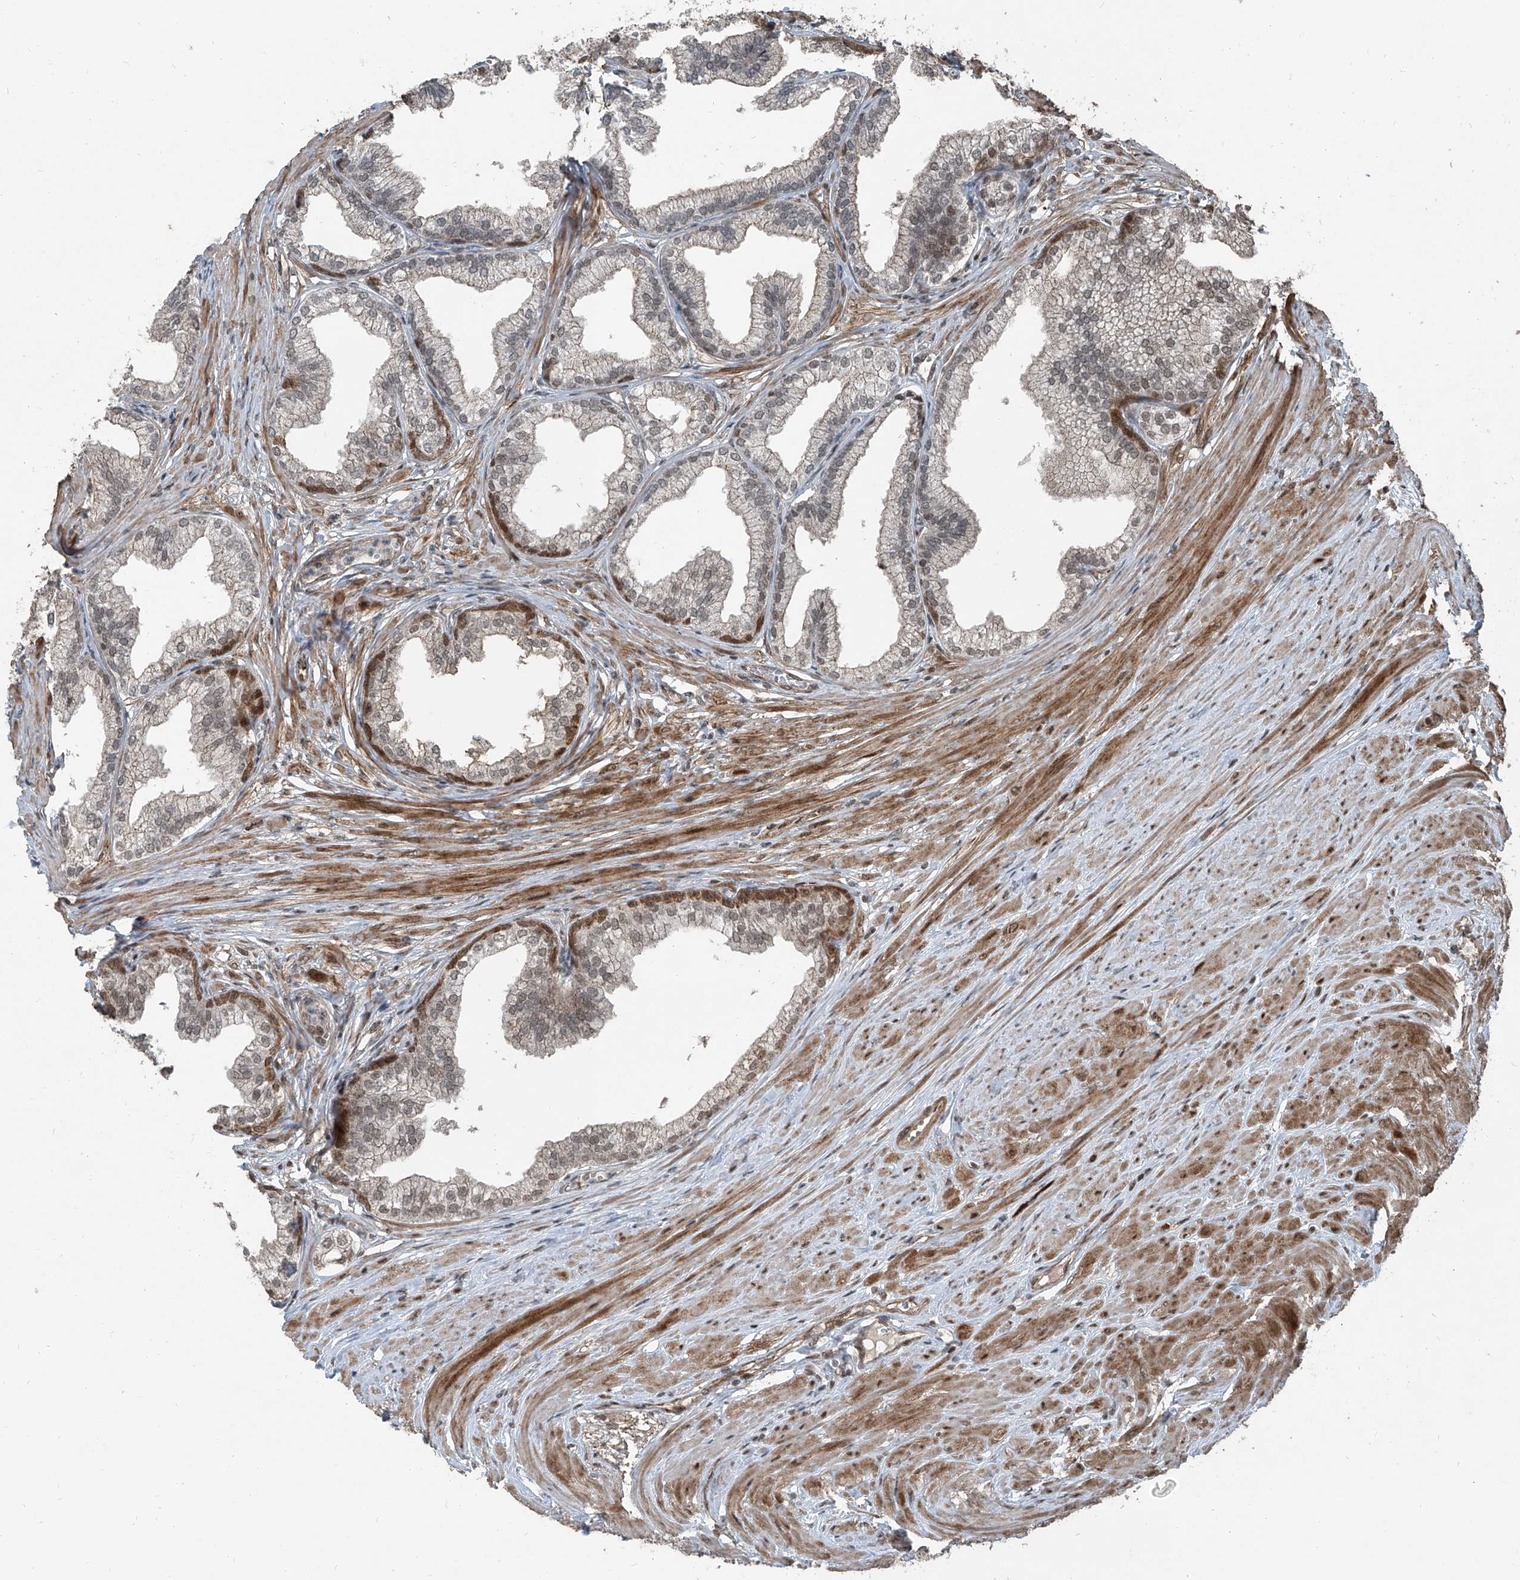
{"staining": {"intensity": "moderate", "quantity": "<25%", "location": "cytoplasmic/membranous,nuclear"}, "tissue": "prostate", "cell_type": "Glandular cells", "image_type": "normal", "snomed": [{"axis": "morphology", "description": "Normal tissue, NOS"}, {"axis": "morphology", "description": "Urothelial carcinoma, Low grade"}, {"axis": "topography", "description": "Urinary bladder"}, {"axis": "topography", "description": "Prostate"}], "caption": "A micrograph showing moderate cytoplasmic/membranous,nuclear expression in approximately <25% of glandular cells in normal prostate, as visualized by brown immunohistochemical staining.", "gene": "ZNF570", "patient": {"sex": "male", "age": 60}}